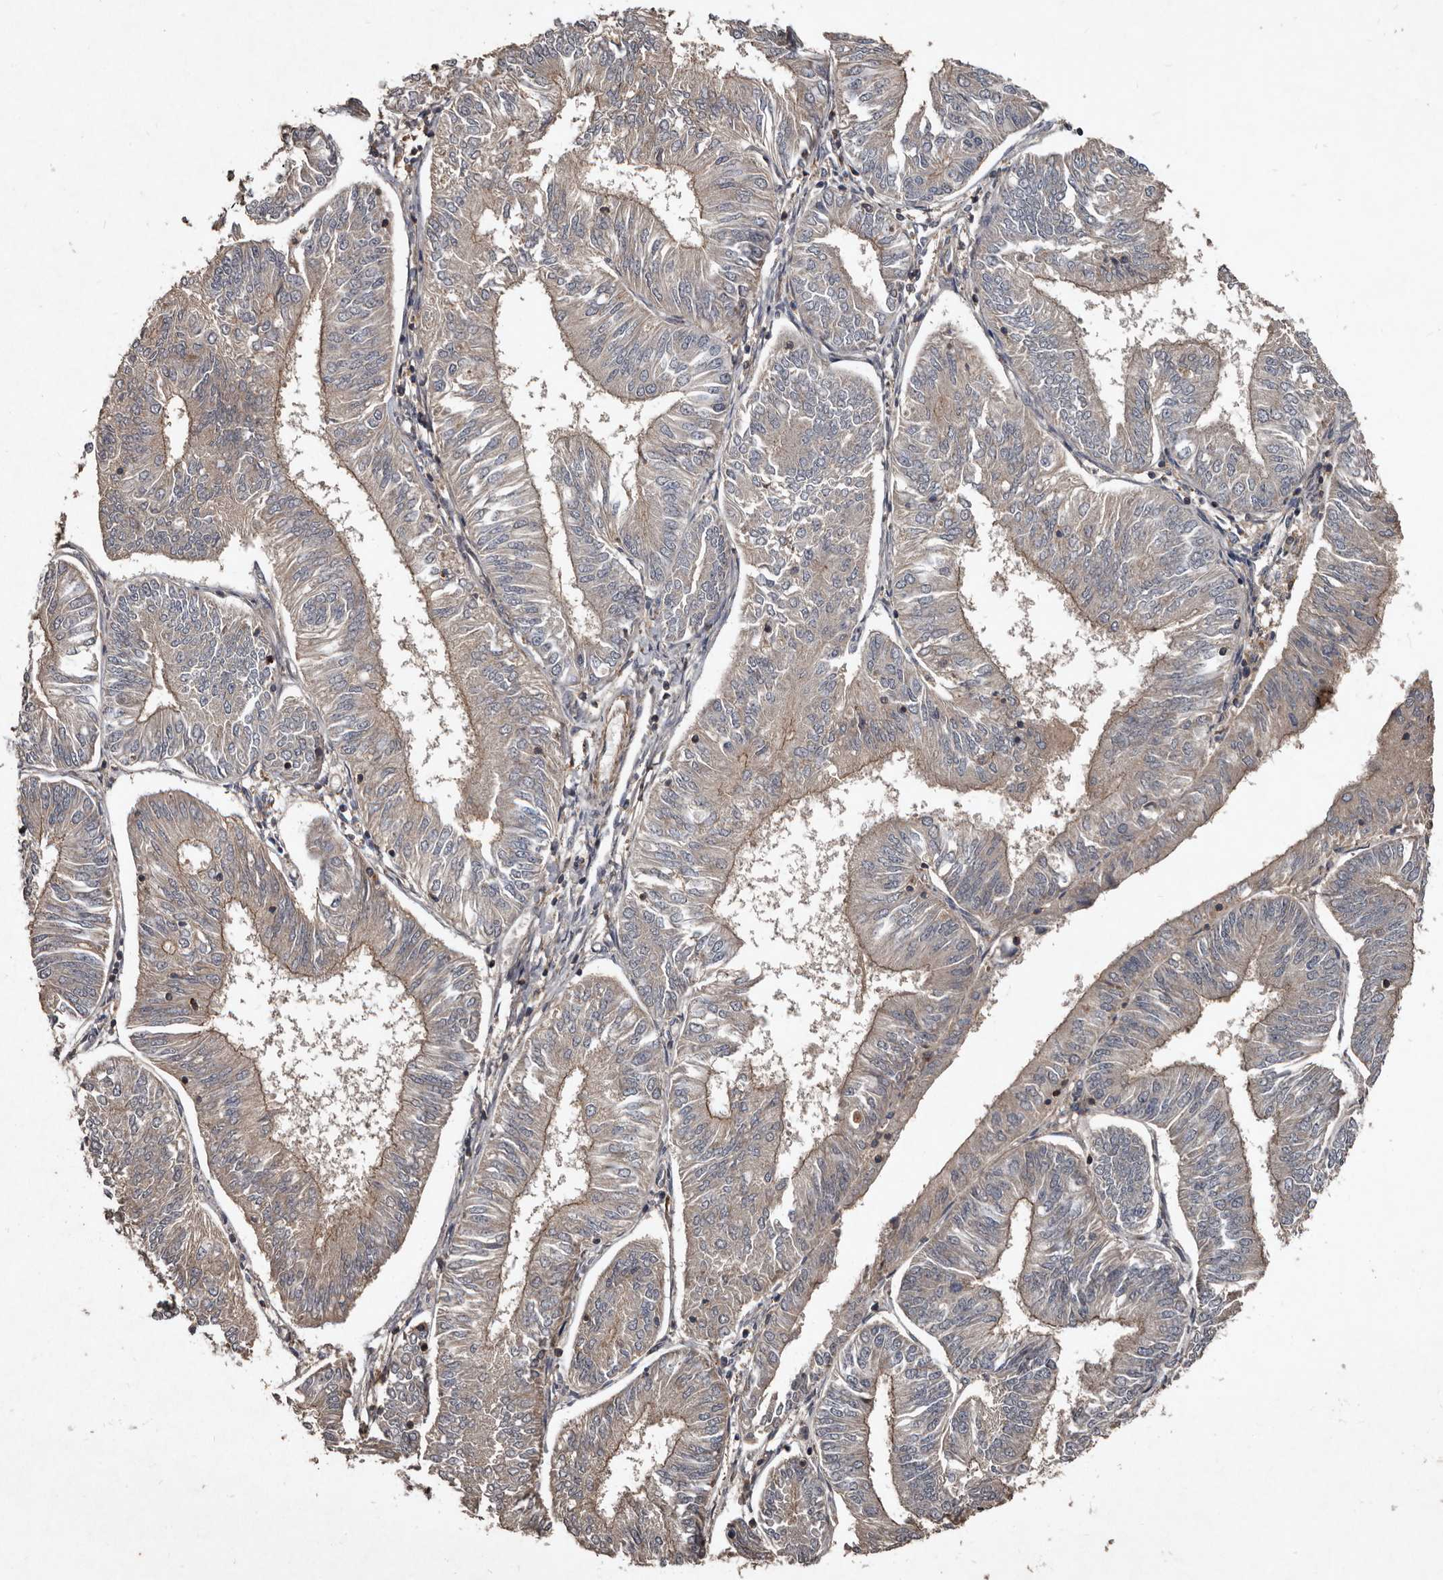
{"staining": {"intensity": "weak", "quantity": "<25%", "location": "cytoplasmic/membranous"}, "tissue": "endometrial cancer", "cell_type": "Tumor cells", "image_type": "cancer", "snomed": [{"axis": "morphology", "description": "Adenocarcinoma, NOS"}, {"axis": "topography", "description": "Endometrium"}], "caption": "There is no significant positivity in tumor cells of adenocarcinoma (endometrial). (DAB (3,3'-diaminobenzidine) IHC with hematoxylin counter stain).", "gene": "GREB1", "patient": {"sex": "female", "age": 58}}